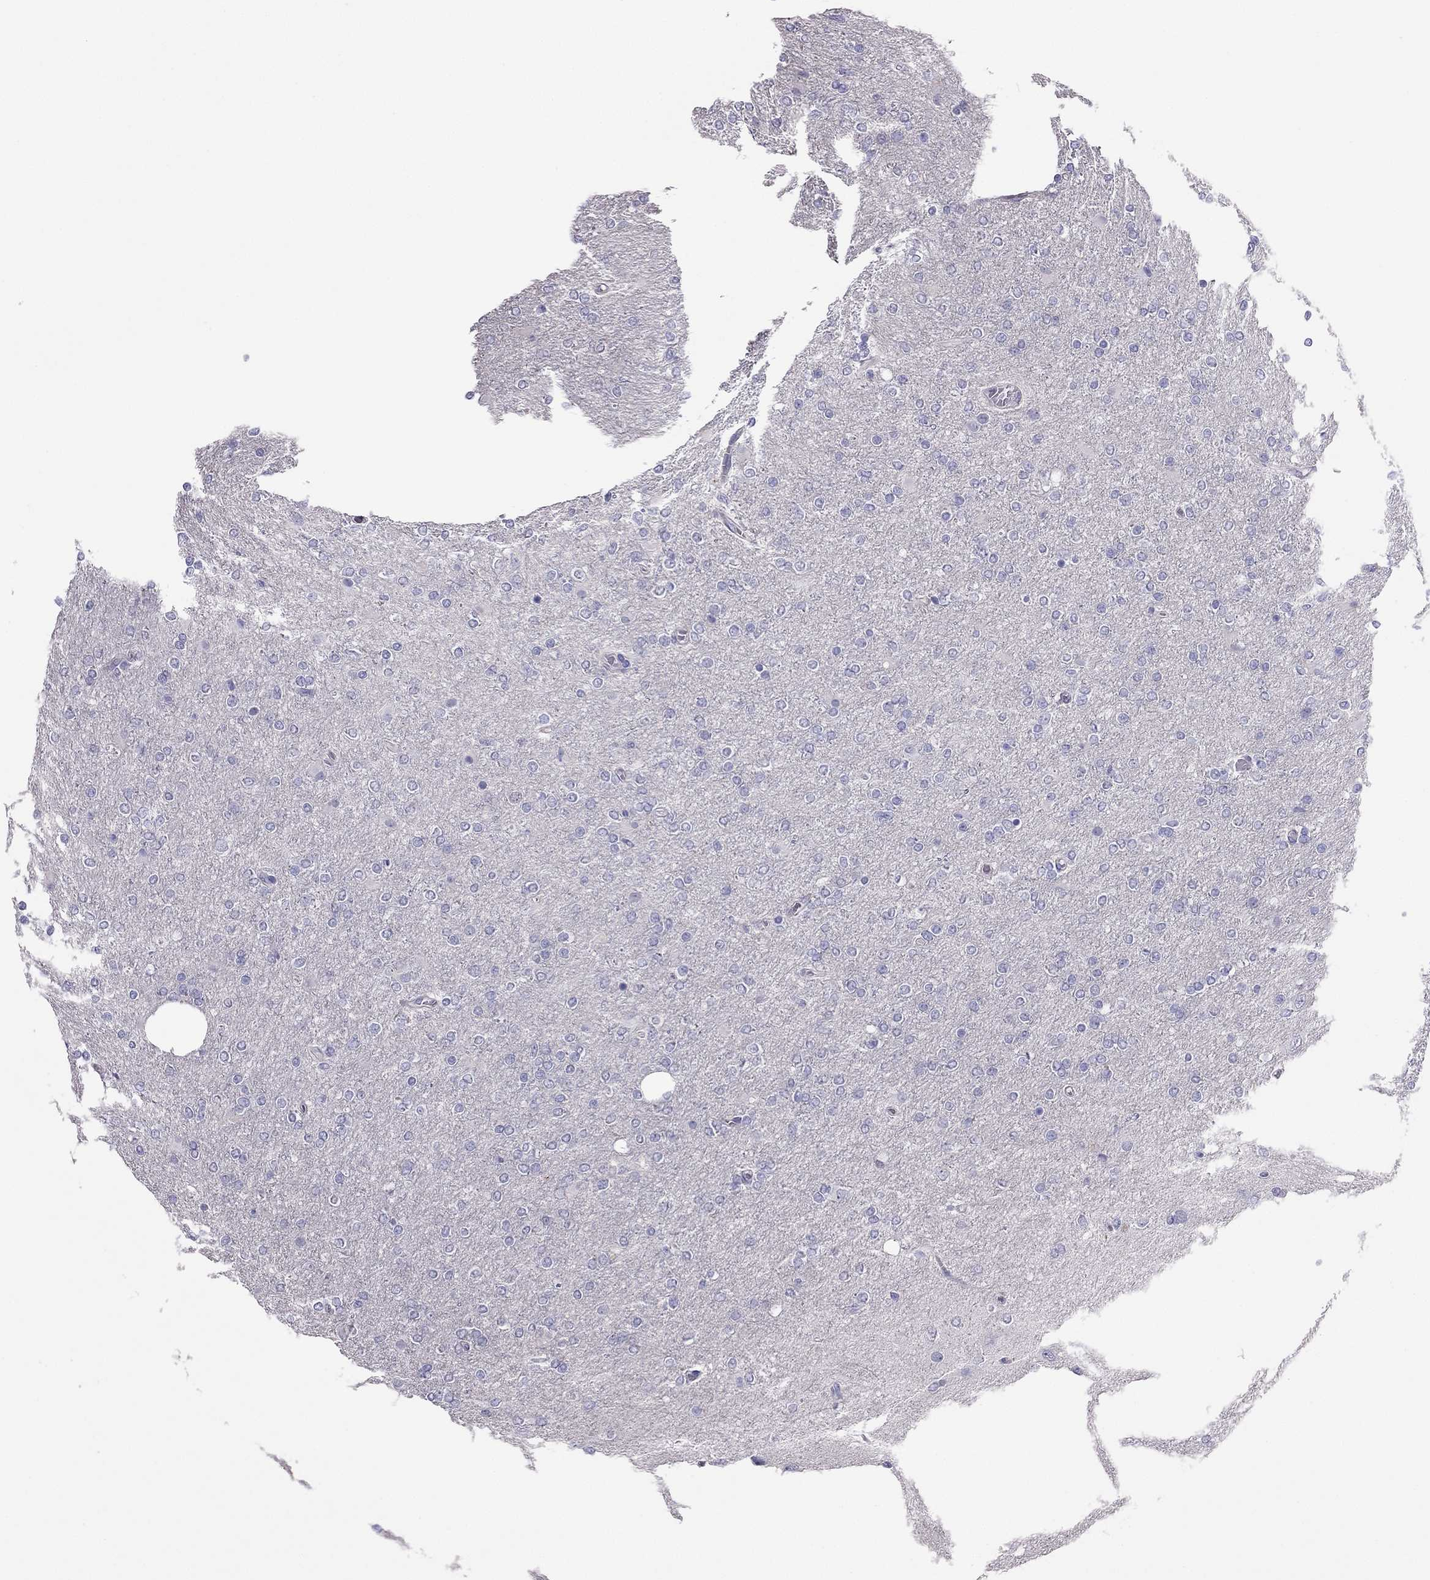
{"staining": {"intensity": "negative", "quantity": "none", "location": "none"}, "tissue": "glioma", "cell_type": "Tumor cells", "image_type": "cancer", "snomed": [{"axis": "morphology", "description": "Glioma, malignant, High grade"}, {"axis": "topography", "description": "Cerebral cortex"}], "caption": "High power microscopy image of an immunohistochemistry image of glioma, revealing no significant positivity in tumor cells.", "gene": "PDE6A", "patient": {"sex": "male", "age": 70}}